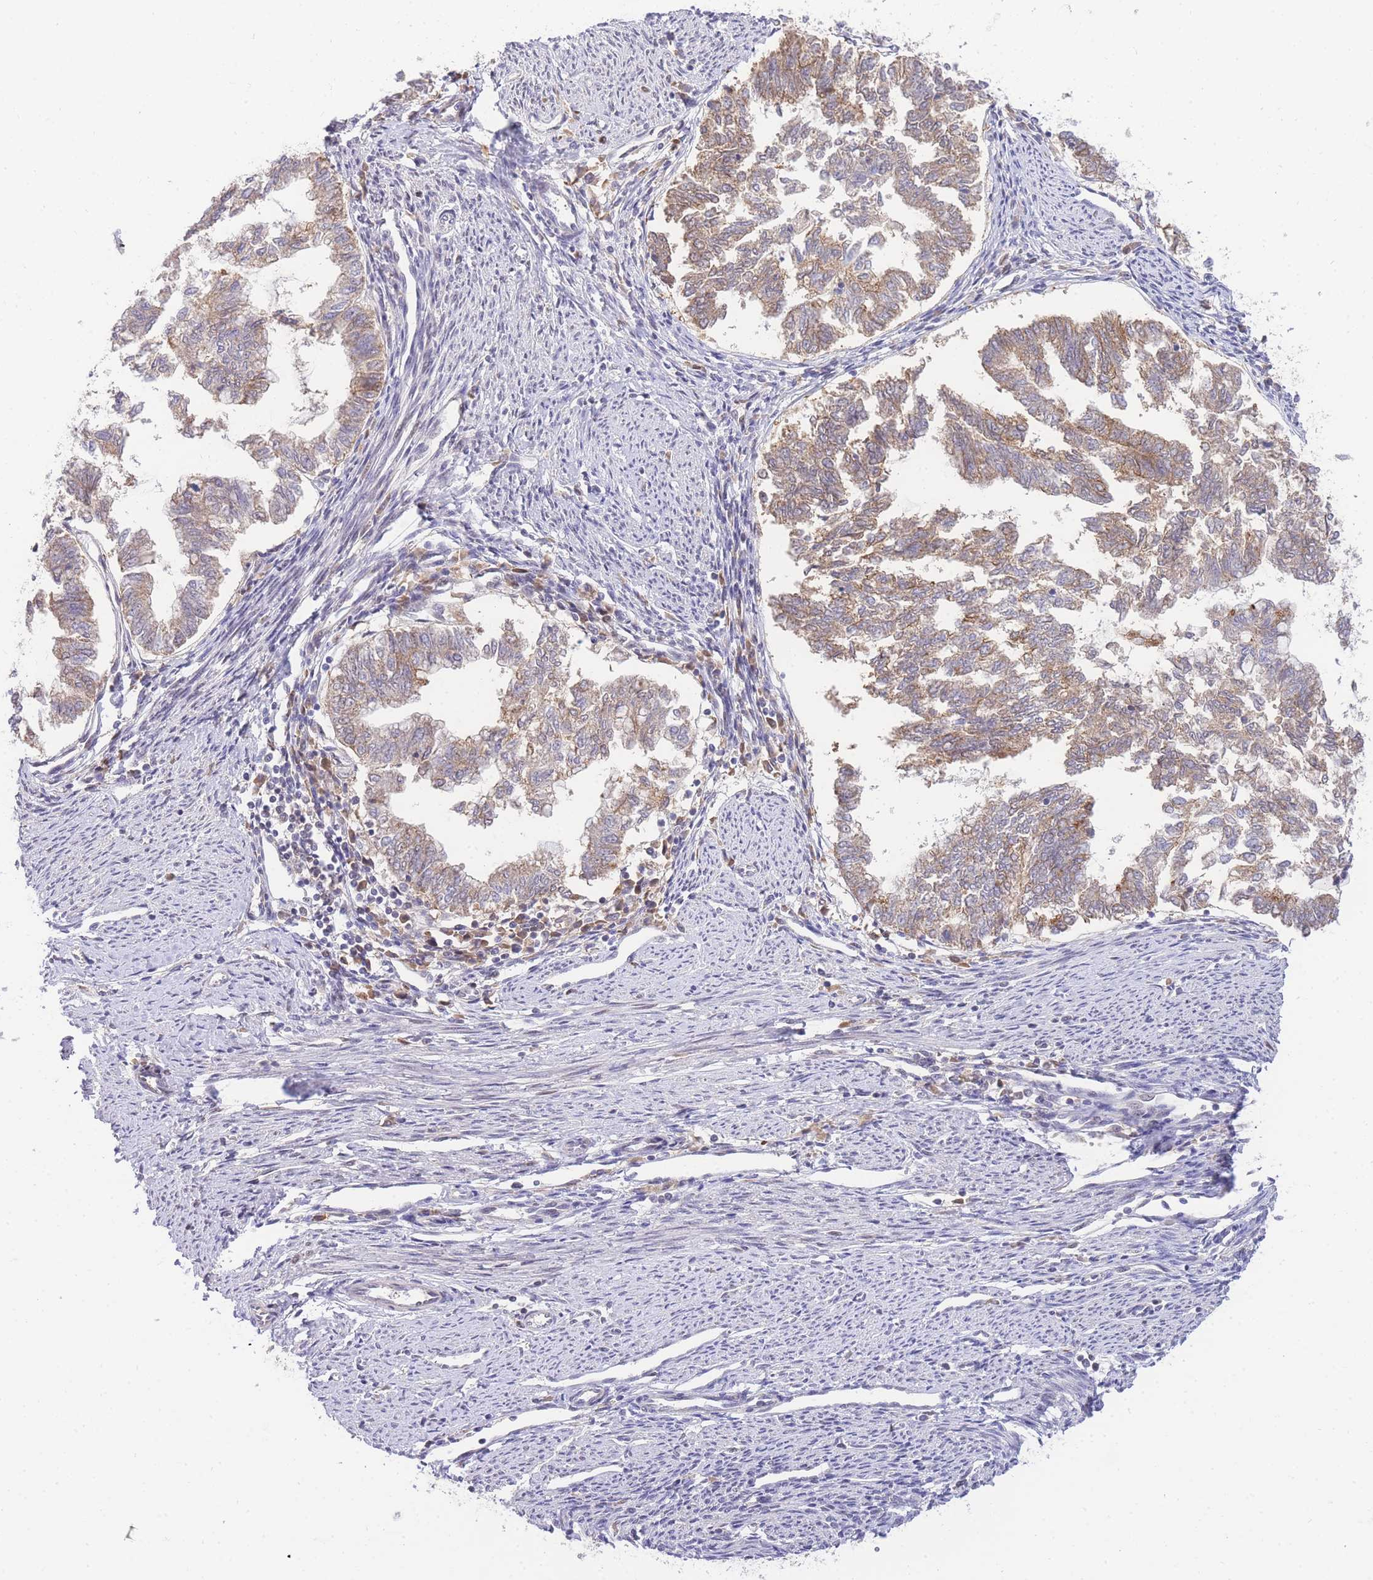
{"staining": {"intensity": "moderate", "quantity": ">75%", "location": "cytoplasmic/membranous"}, "tissue": "endometrial cancer", "cell_type": "Tumor cells", "image_type": "cancer", "snomed": [{"axis": "morphology", "description": "Adenocarcinoma, NOS"}, {"axis": "topography", "description": "Endometrium"}], "caption": "Protein staining of endometrial cancer (adenocarcinoma) tissue exhibits moderate cytoplasmic/membranous expression in about >75% of tumor cells. (Brightfield microscopy of DAB IHC at high magnification).", "gene": "PUS10", "patient": {"sex": "female", "age": 79}}